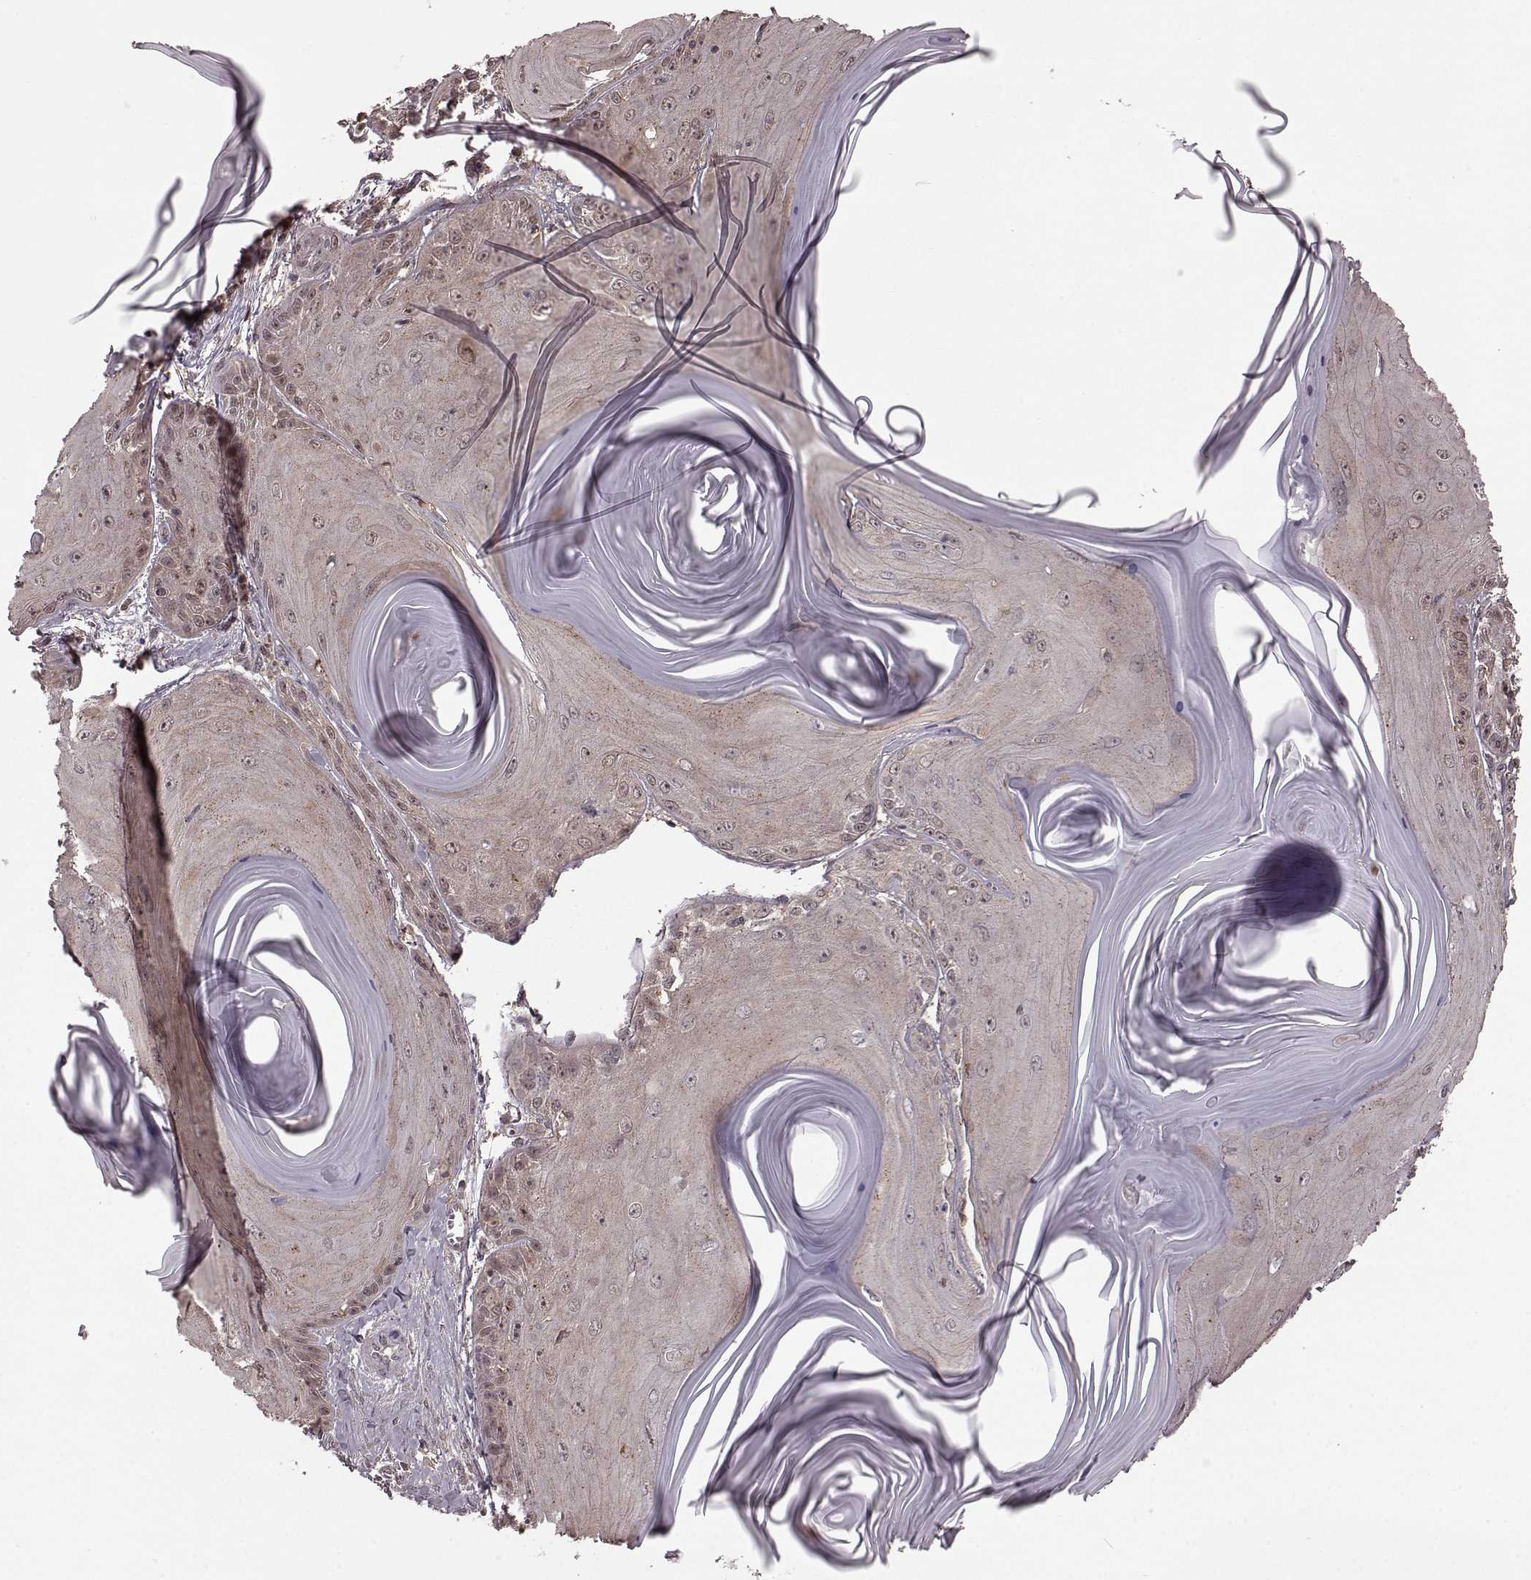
{"staining": {"intensity": "weak", "quantity": "<25%", "location": "cytoplasmic/membranous"}, "tissue": "skin cancer", "cell_type": "Tumor cells", "image_type": "cancer", "snomed": [{"axis": "morphology", "description": "Squamous cell carcinoma, NOS"}, {"axis": "topography", "description": "Skin"}, {"axis": "topography", "description": "Vulva"}], "caption": "DAB (3,3'-diaminobenzidine) immunohistochemical staining of skin cancer (squamous cell carcinoma) displays no significant expression in tumor cells.", "gene": "GSS", "patient": {"sex": "female", "age": 85}}